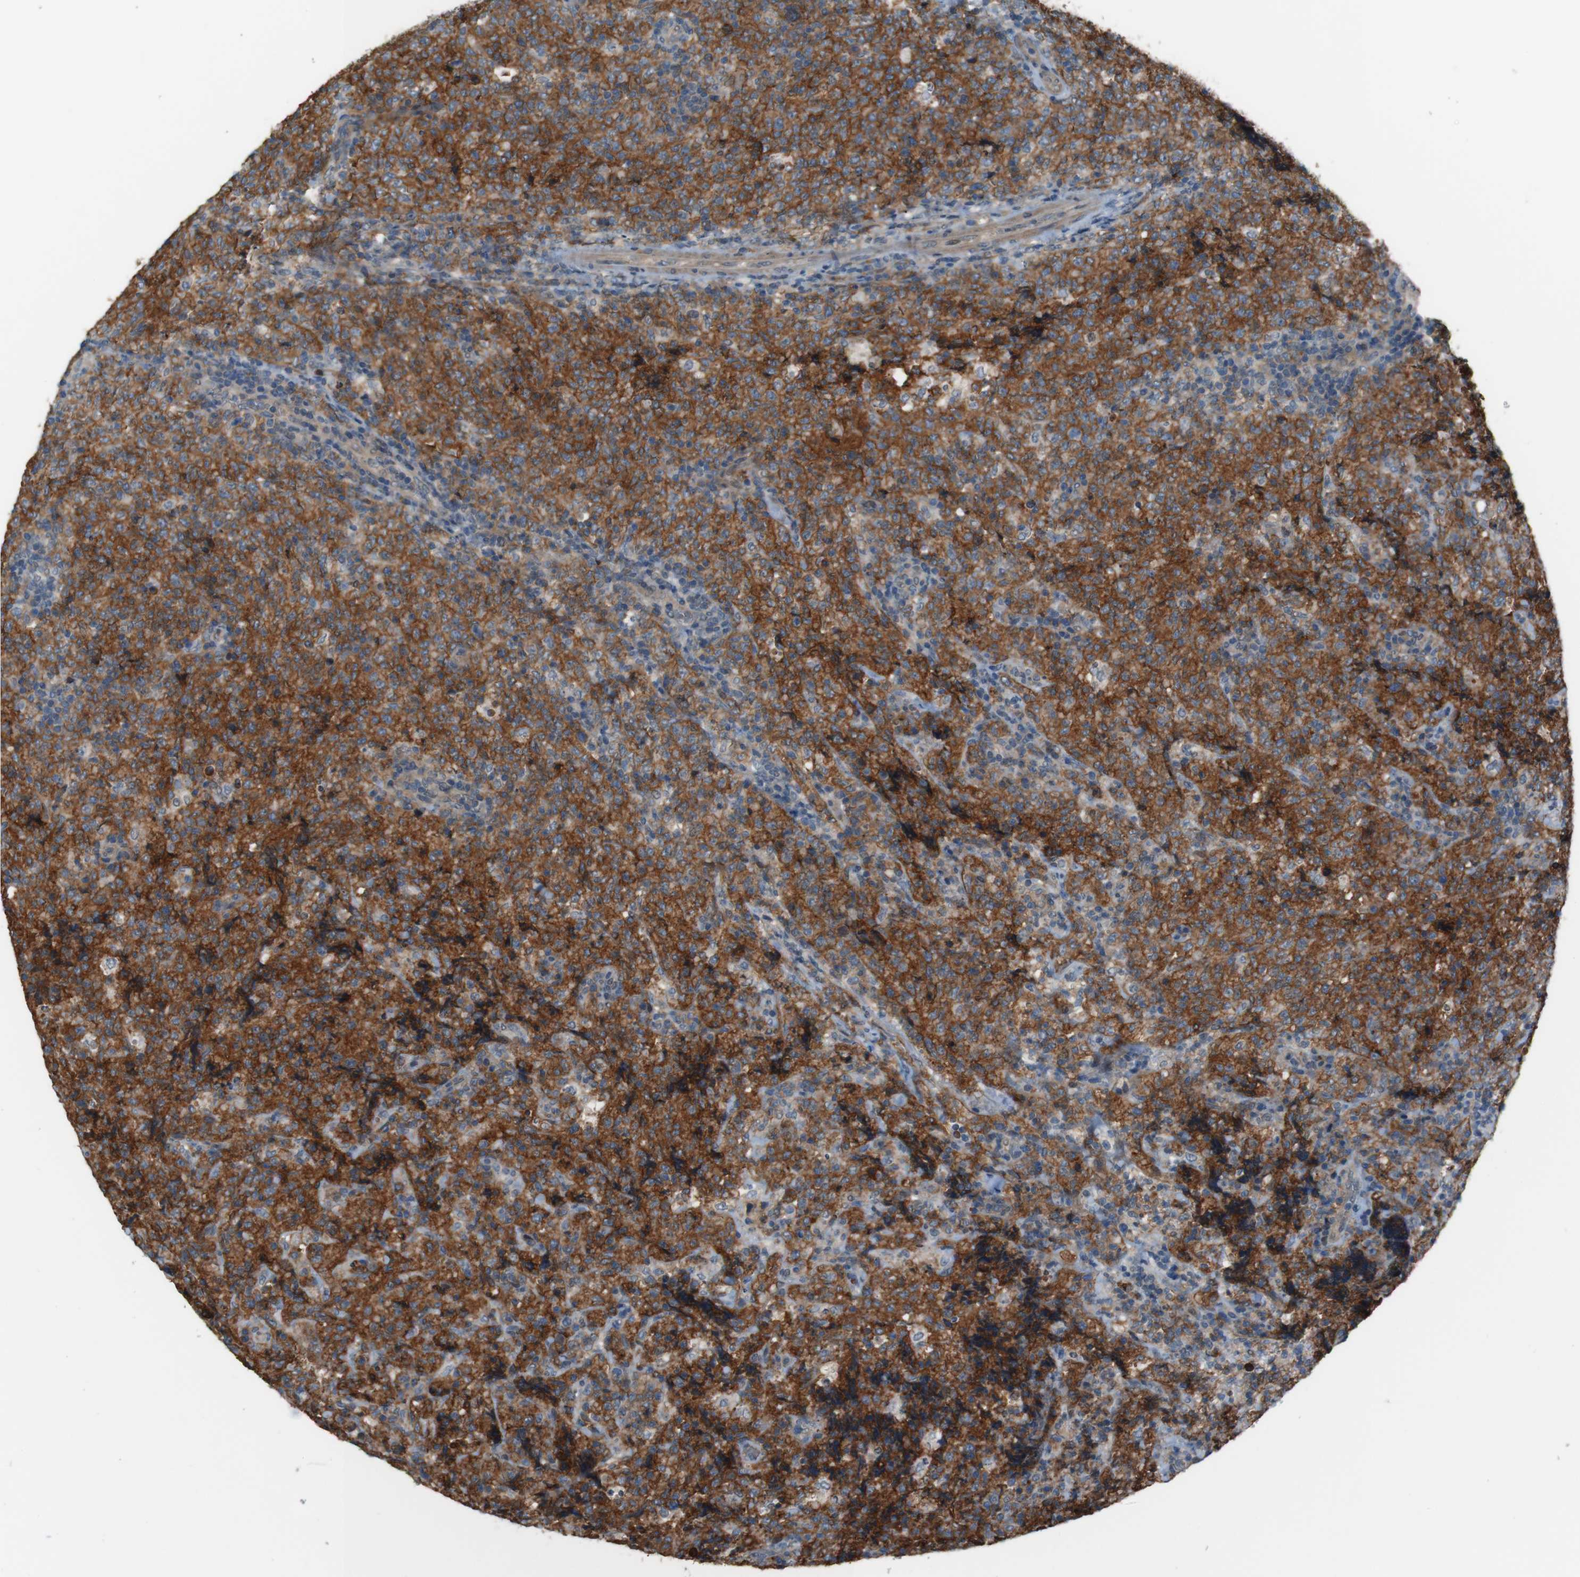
{"staining": {"intensity": "moderate", "quantity": ">75%", "location": "cytoplasmic/membranous"}, "tissue": "lymphoma", "cell_type": "Tumor cells", "image_type": "cancer", "snomed": [{"axis": "morphology", "description": "Malignant lymphoma, non-Hodgkin's type, High grade"}, {"axis": "topography", "description": "Tonsil"}], "caption": "Lymphoma stained with DAB IHC demonstrates medium levels of moderate cytoplasmic/membranous staining in about >75% of tumor cells. (DAB = brown stain, brightfield microscopy at high magnification).", "gene": "ATP2B1", "patient": {"sex": "female", "age": 36}}